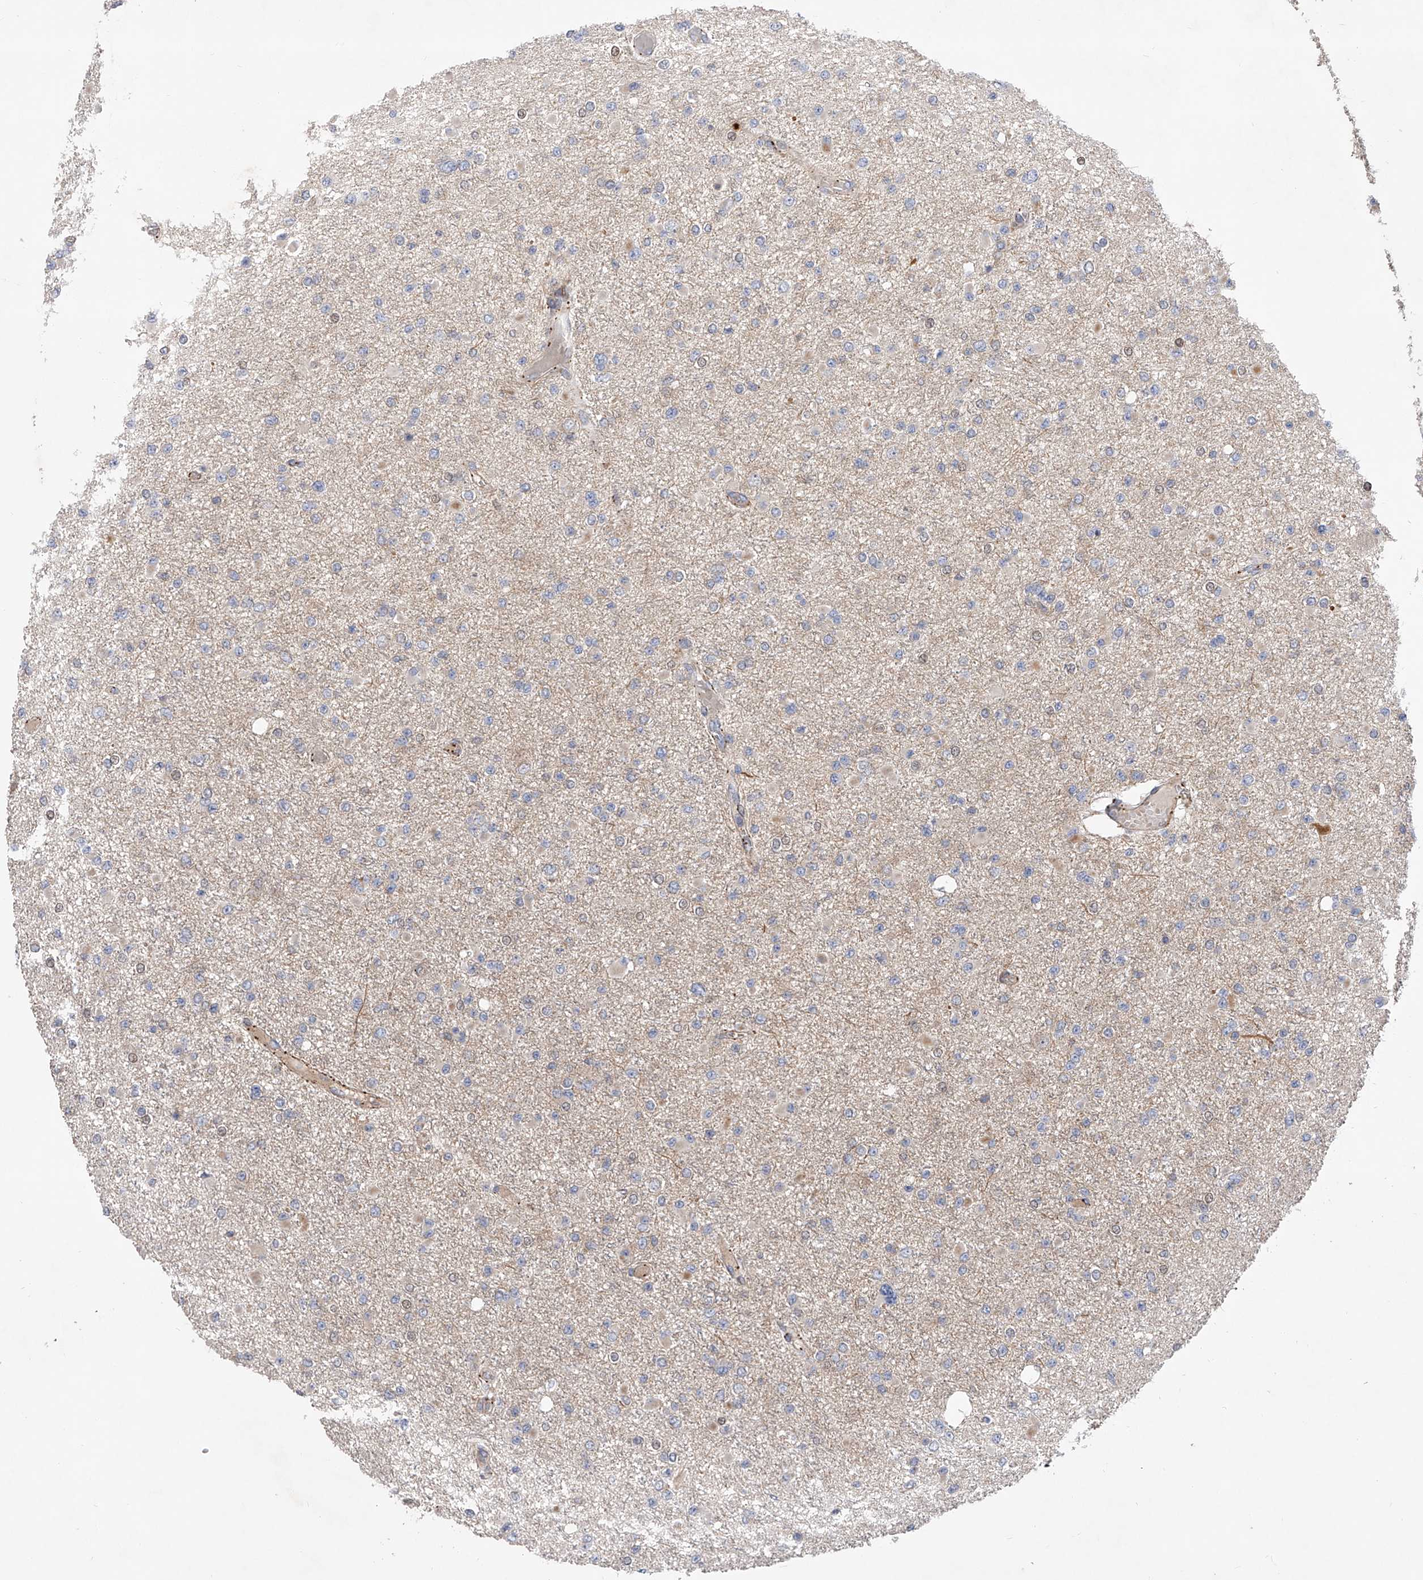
{"staining": {"intensity": "negative", "quantity": "none", "location": "none"}, "tissue": "glioma", "cell_type": "Tumor cells", "image_type": "cancer", "snomed": [{"axis": "morphology", "description": "Glioma, malignant, Low grade"}, {"axis": "topography", "description": "Brain"}], "caption": "IHC photomicrograph of human glioma stained for a protein (brown), which shows no staining in tumor cells. The staining was performed using DAB (3,3'-diaminobenzidine) to visualize the protein expression in brown, while the nuclei were stained in blue with hematoxylin (Magnification: 20x).", "gene": "PDSS2", "patient": {"sex": "female", "age": 22}}